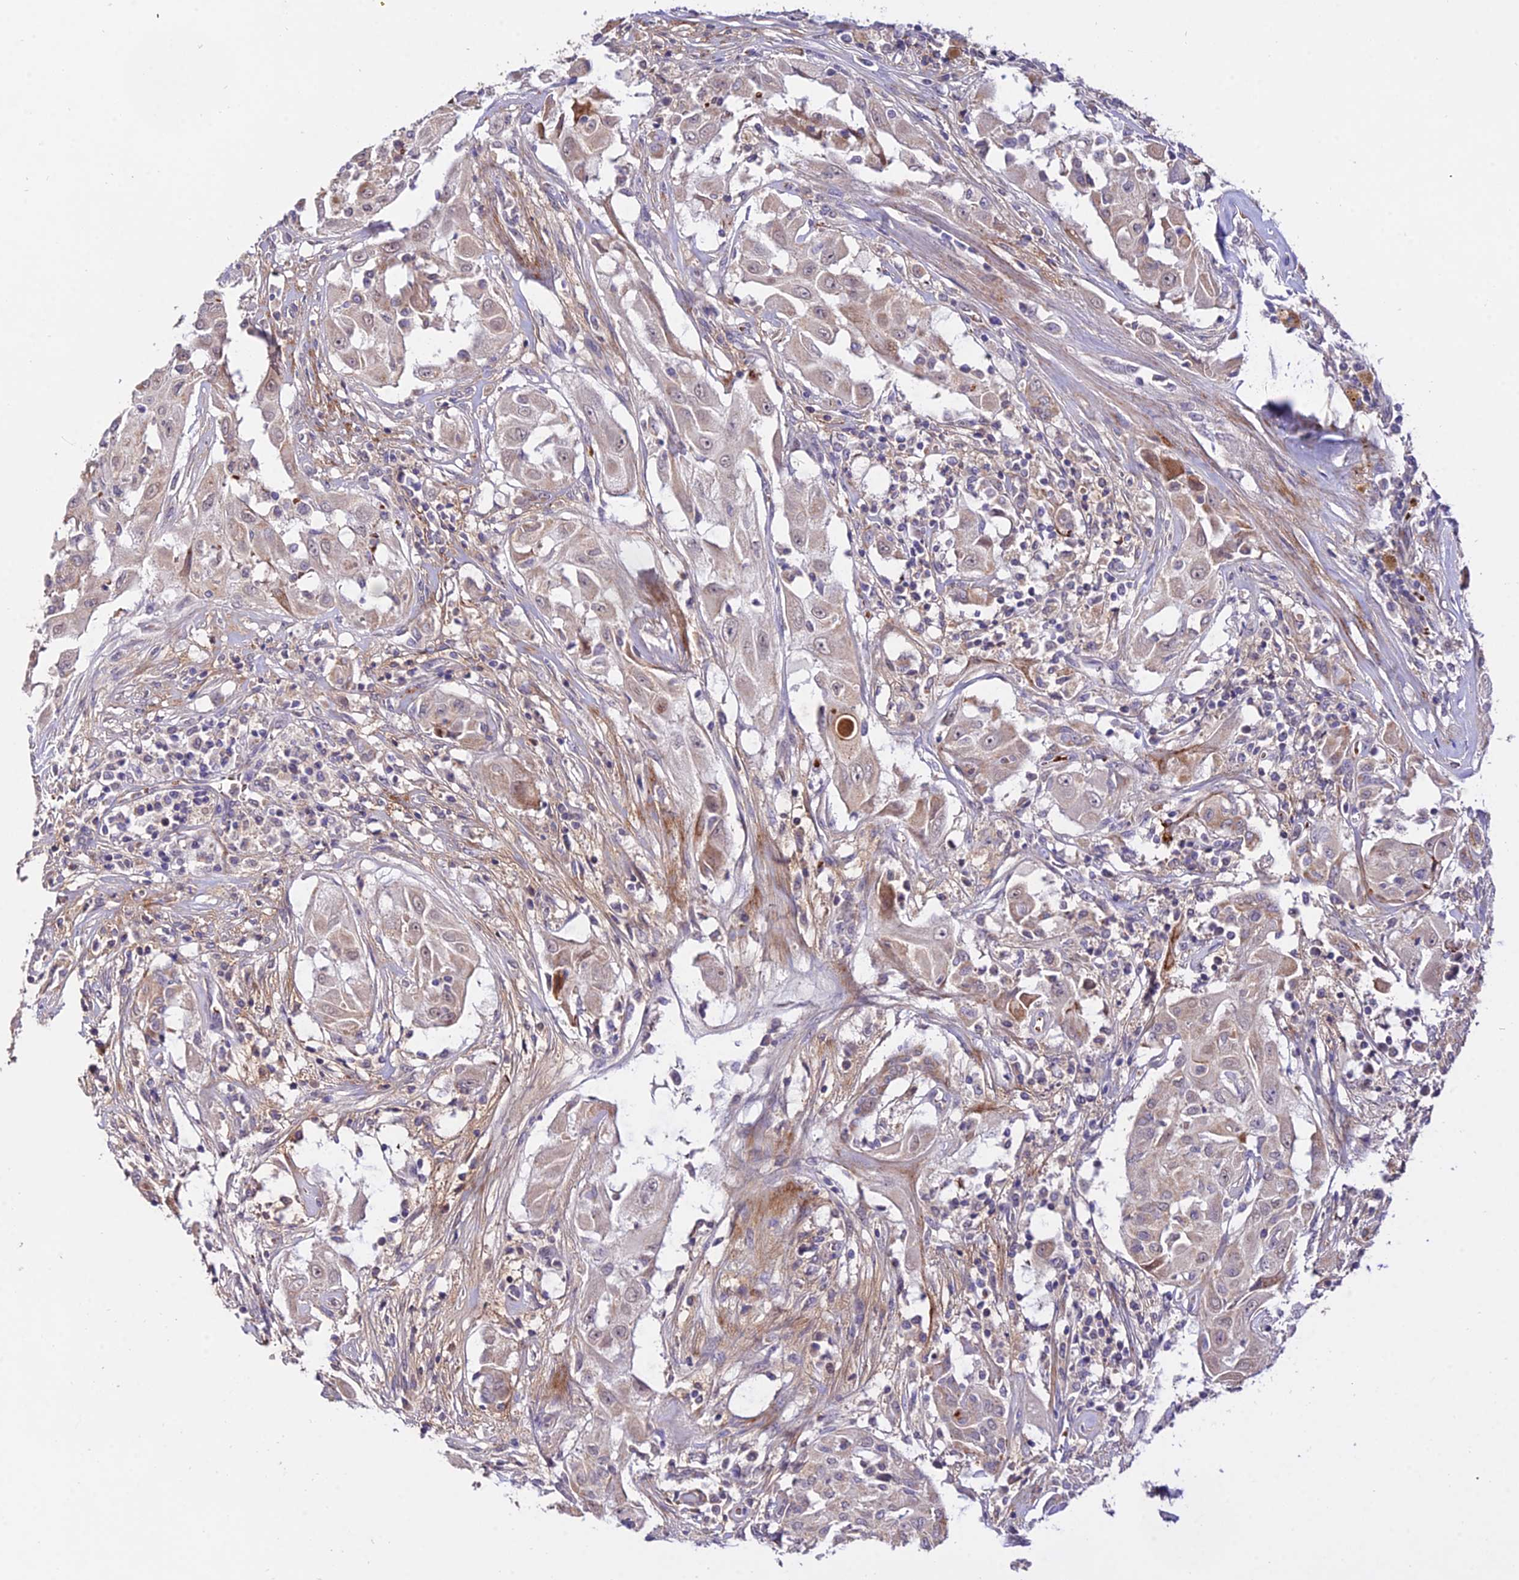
{"staining": {"intensity": "weak", "quantity": "<25%", "location": "cytoplasmic/membranous"}, "tissue": "thyroid cancer", "cell_type": "Tumor cells", "image_type": "cancer", "snomed": [{"axis": "morphology", "description": "Papillary adenocarcinoma, NOS"}, {"axis": "topography", "description": "Thyroid gland"}], "caption": "This micrograph is of thyroid papillary adenocarcinoma stained with immunohistochemistry (IHC) to label a protein in brown with the nuclei are counter-stained blue. There is no expression in tumor cells. (DAB (3,3'-diaminobenzidine) immunohistochemistry, high magnification).", "gene": "WDR5B", "patient": {"sex": "female", "age": 59}}